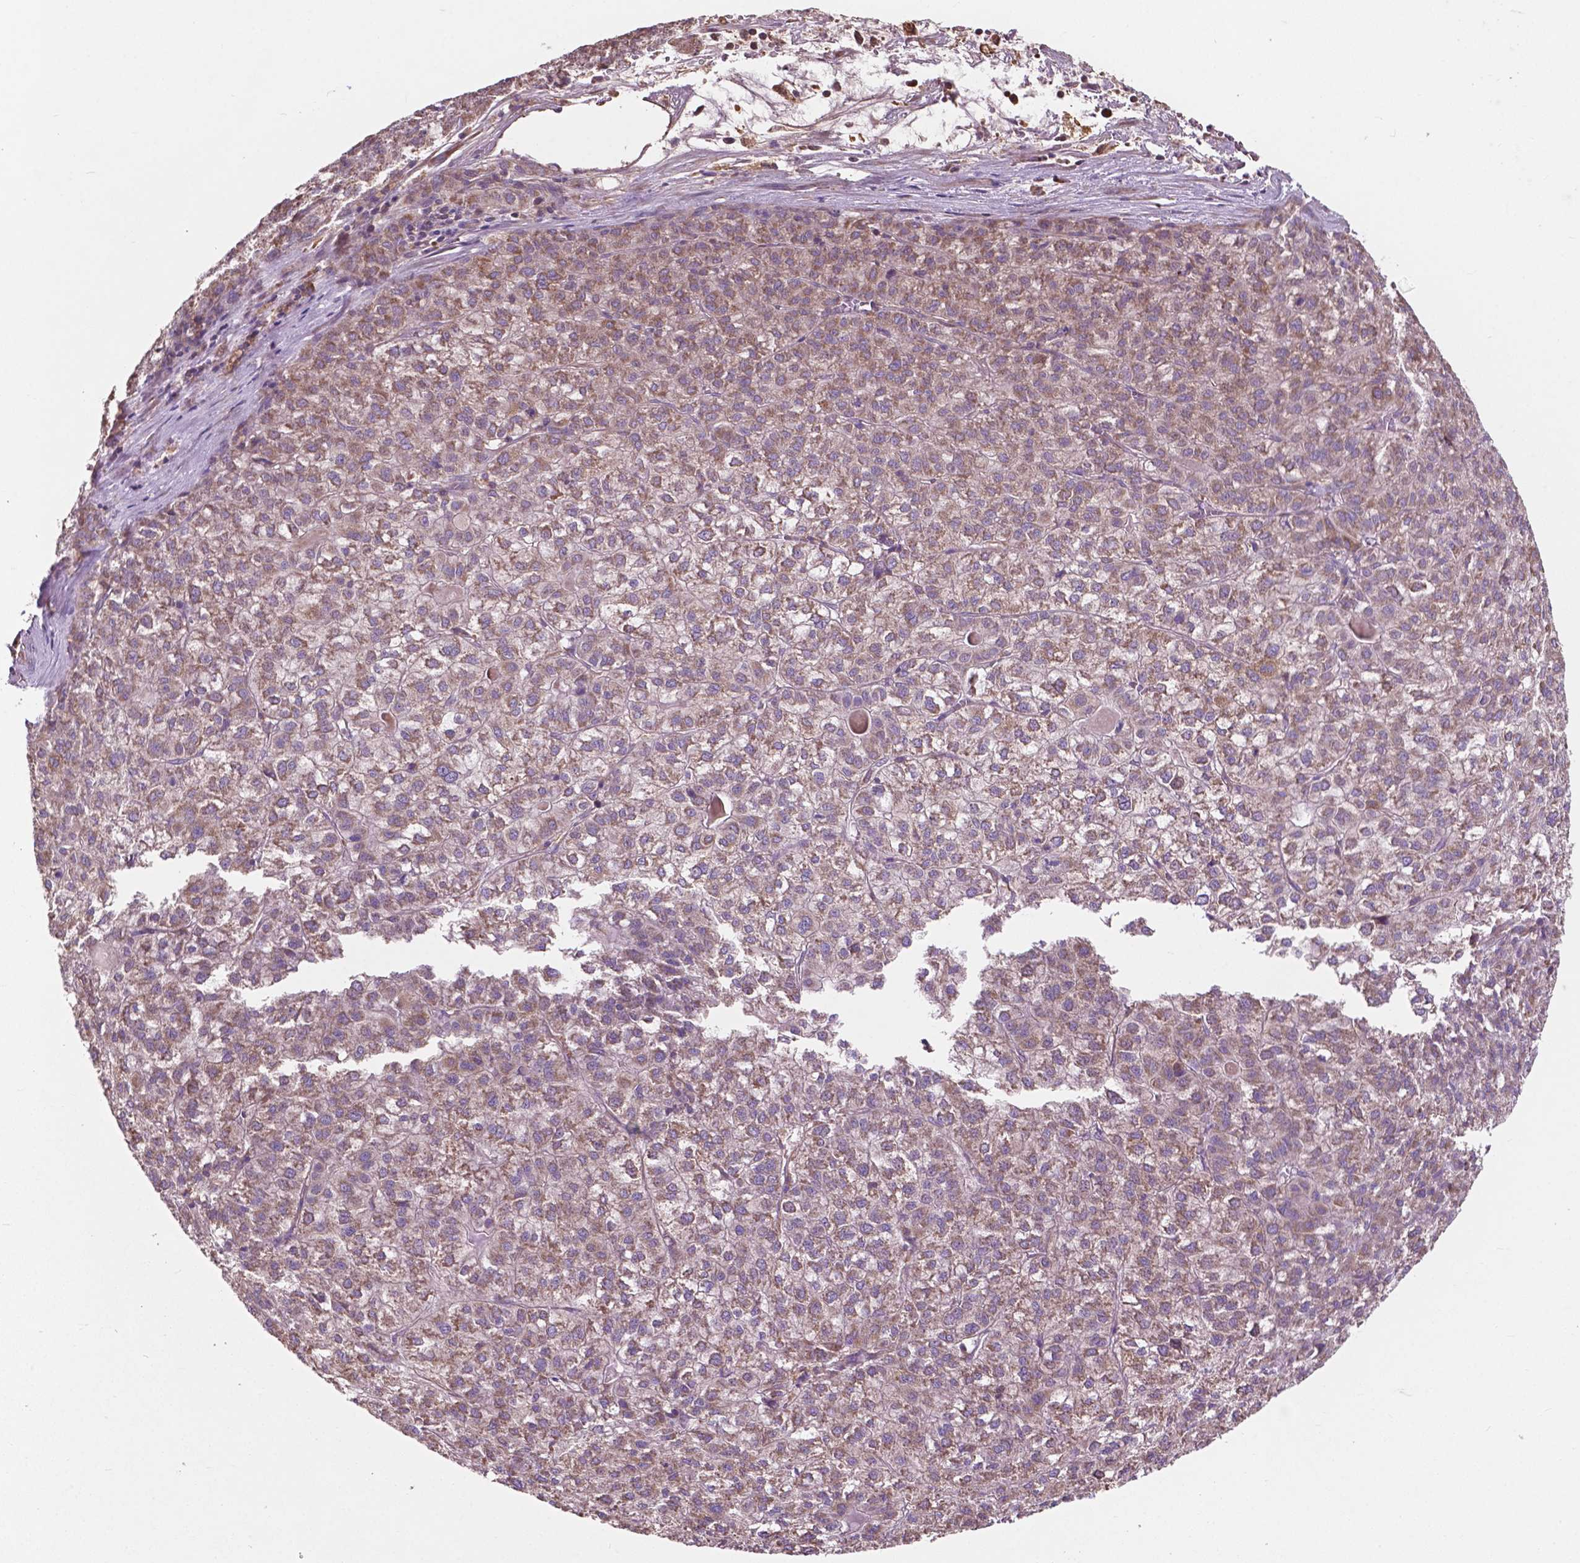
{"staining": {"intensity": "weak", "quantity": "25%-75%", "location": "cytoplasmic/membranous"}, "tissue": "liver cancer", "cell_type": "Tumor cells", "image_type": "cancer", "snomed": [{"axis": "morphology", "description": "Carcinoma, Hepatocellular, NOS"}, {"axis": "topography", "description": "Liver"}], "caption": "Liver hepatocellular carcinoma was stained to show a protein in brown. There is low levels of weak cytoplasmic/membranous staining in about 25%-75% of tumor cells.", "gene": "GJA9", "patient": {"sex": "female", "age": 43}}